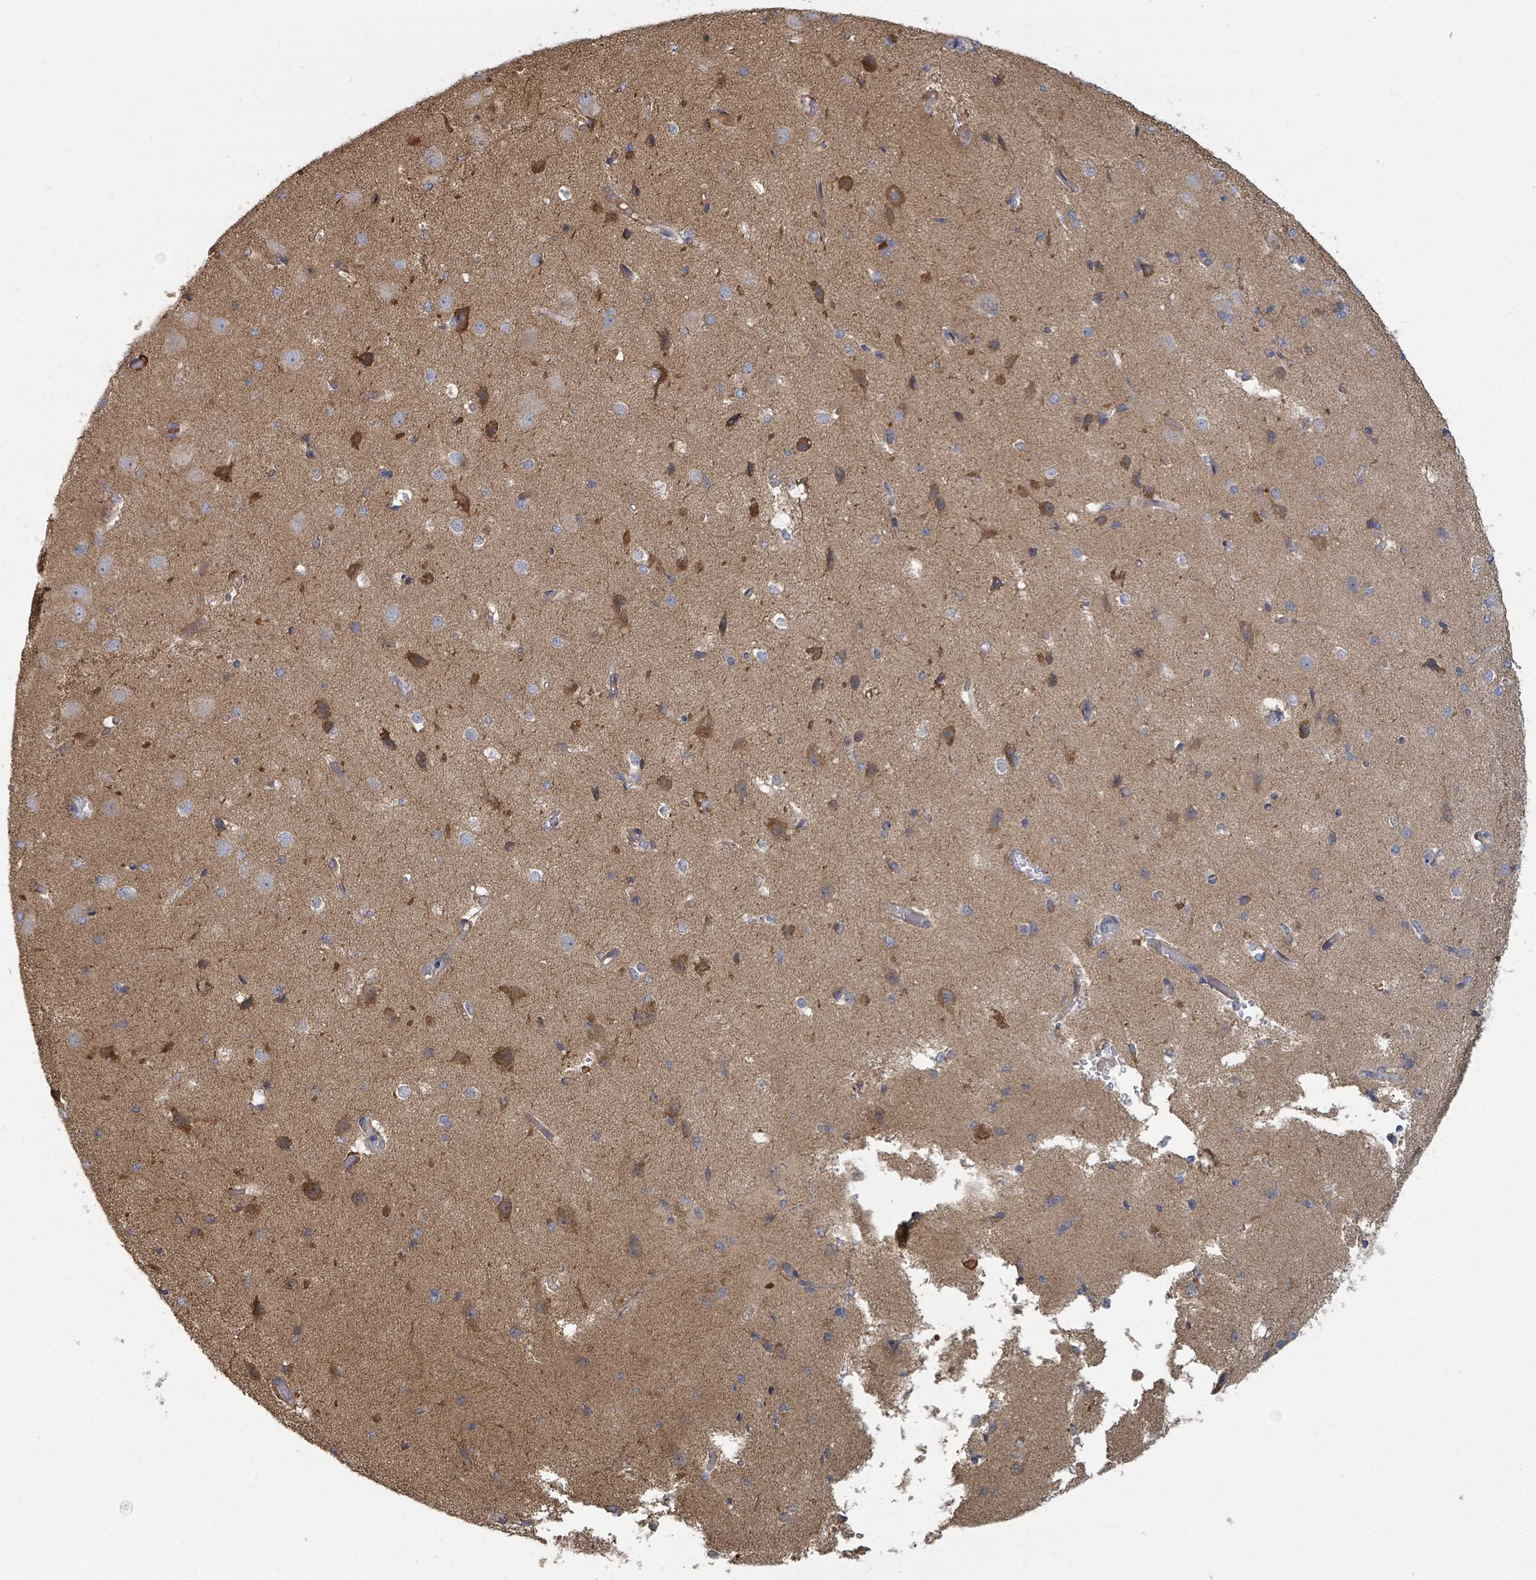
{"staining": {"intensity": "negative", "quantity": "none", "location": "none"}, "tissue": "cerebral cortex", "cell_type": "Endothelial cells", "image_type": "normal", "snomed": [{"axis": "morphology", "description": "Normal tissue, NOS"}, {"axis": "morphology", "description": "Inflammation, NOS"}, {"axis": "topography", "description": "Cerebral cortex"}], "caption": "Cerebral cortex stained for a protein using immunohistochemistry shows no positivity endothelial cells.", "gene": "GABBR1", "patient": {"sex": "male", "age": 6}}